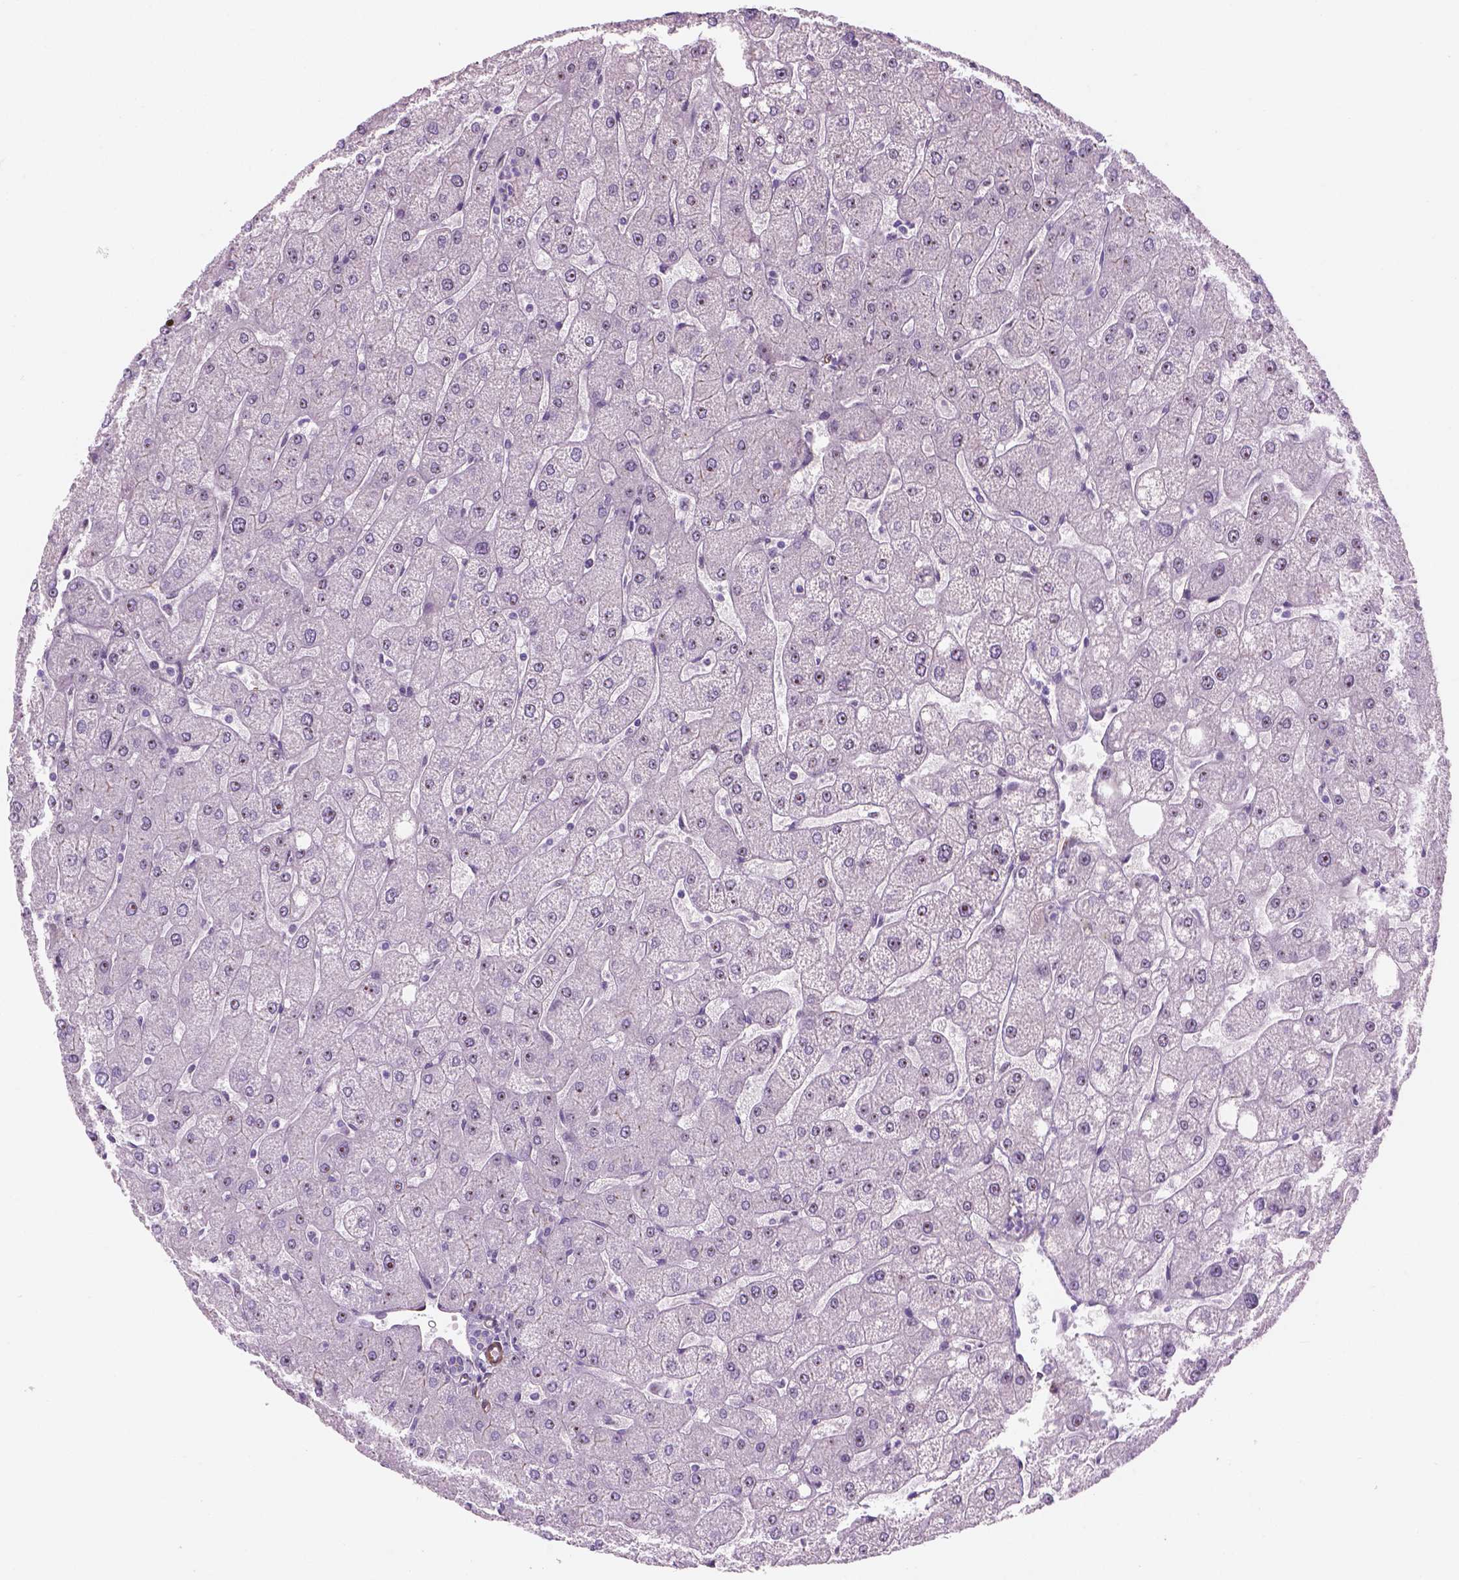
{"staining": {"intensity": "negative", "quantity": "none", "location": "none"}, "tissue": "liver", "cell_type": "Cholangiocytes", "image_type": "normal", "snomed": [{"axis": "morphology", "description": "Normal tissue, NOS"}, {"axis": "topography", "description": "Liver"}], "caption": "The micrograph exhibits no significant staining in cholangiocytes of liver. (DAB (3,3'-diaminobenzidine) IHC, high magnification).", "gene": "RRS1", "patient": {"sex": "male", "age": 67}}